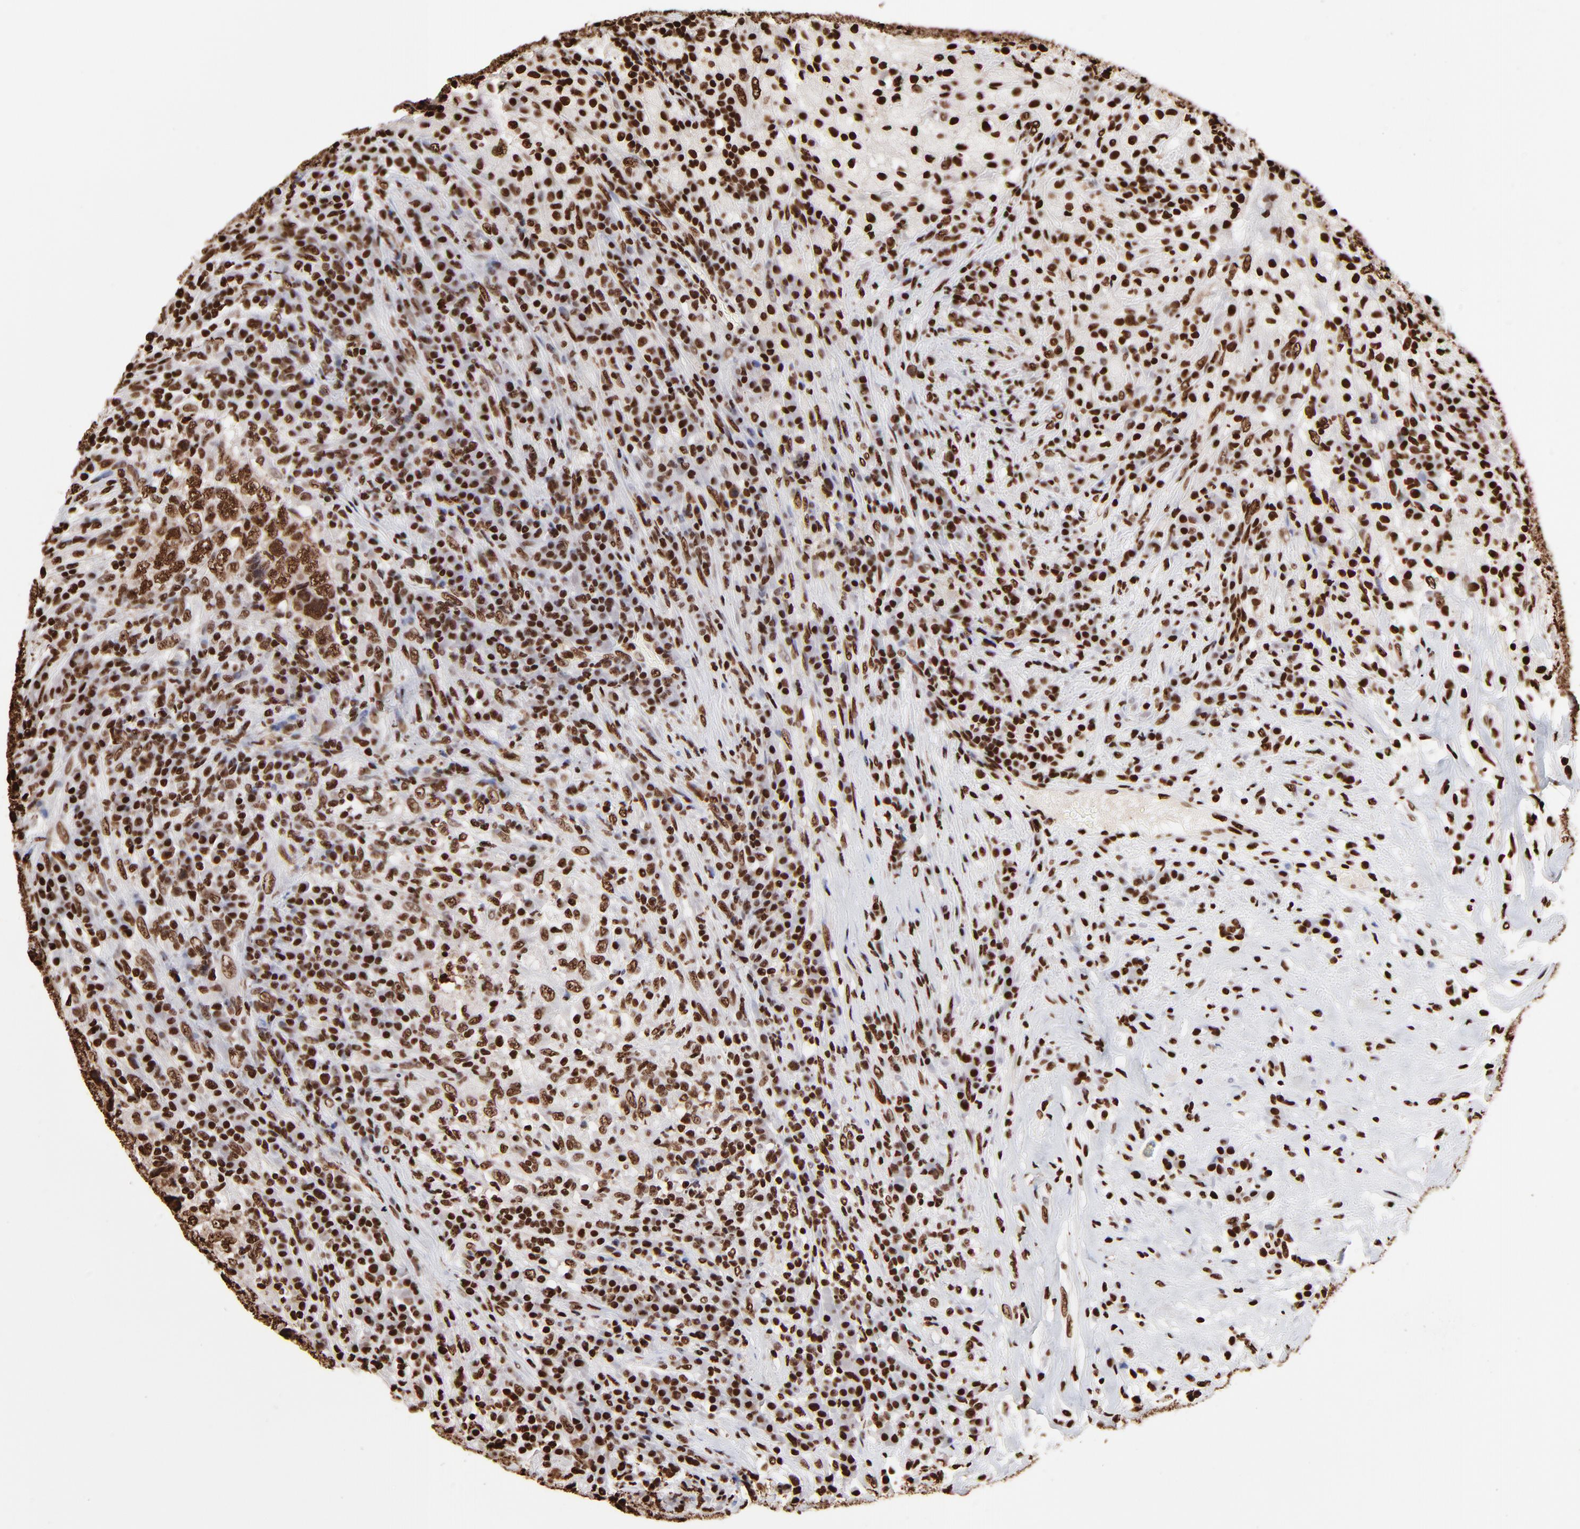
{"staining": {"intensity": "strong", "quantity": ">75%", "location": "nuclear"}, "tissue": "testis cancer", "cell_type": "Tumor cells", "image_type": "cancer", "snomed": [{"axis": "morphology", "description": "Necrosis, NOS"}, {"axis": "morphology", "description": "Carcinoma, Embryonal, NOS"}, {"axis": "topography", "description": "Testis"}], "caption": "A photomicrograph of human testis embryonal carcinoma stained for a protein displays strong nuclear brown staining in tumor cells.", "gene": "ZNF544", "patient": {"sex": "male", "age": 19}}